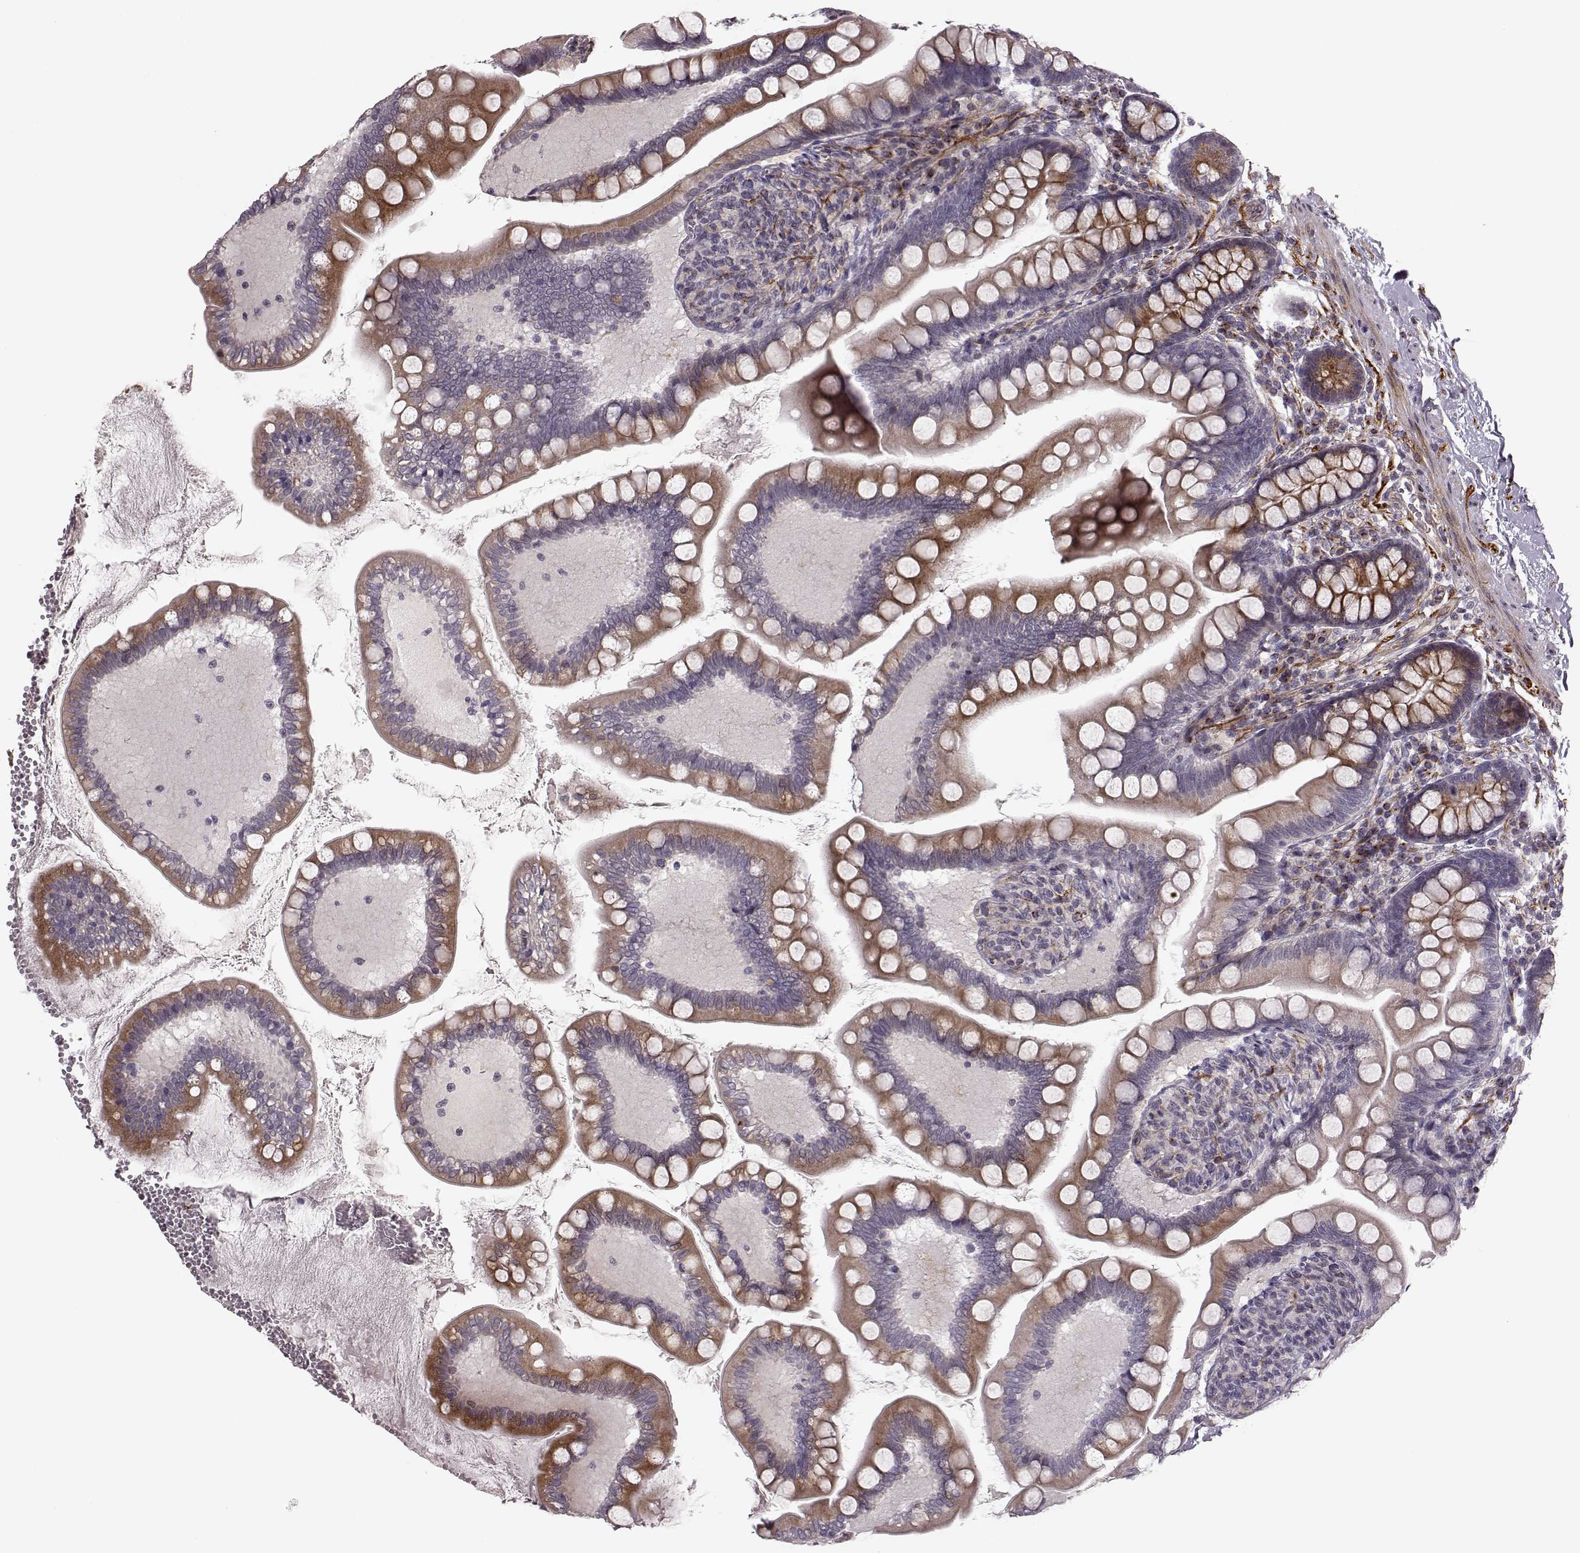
{"staining": {"intensity": "moderate", "quantity": "25%-75%", "location": "cytoplasmic/membranous"}, "tissue": "small intestine", "cell_type": "Glandular cells", "image_type": "normal", "snomed": [{"axis": "morphology", "description": "Normal tissue, NOS"}, {"axis": "topography", "description": "Small intestine"}], "caption": "IHC photomicrograph of unremarkable small intestine stained for a protein (brown), which reveals medium levels of moderate cytoplasmic/membranous expression in approximately 25%-75% of glandular cells.", "gene": "MTR", "patient": {"sex": "female", "age": 56}}